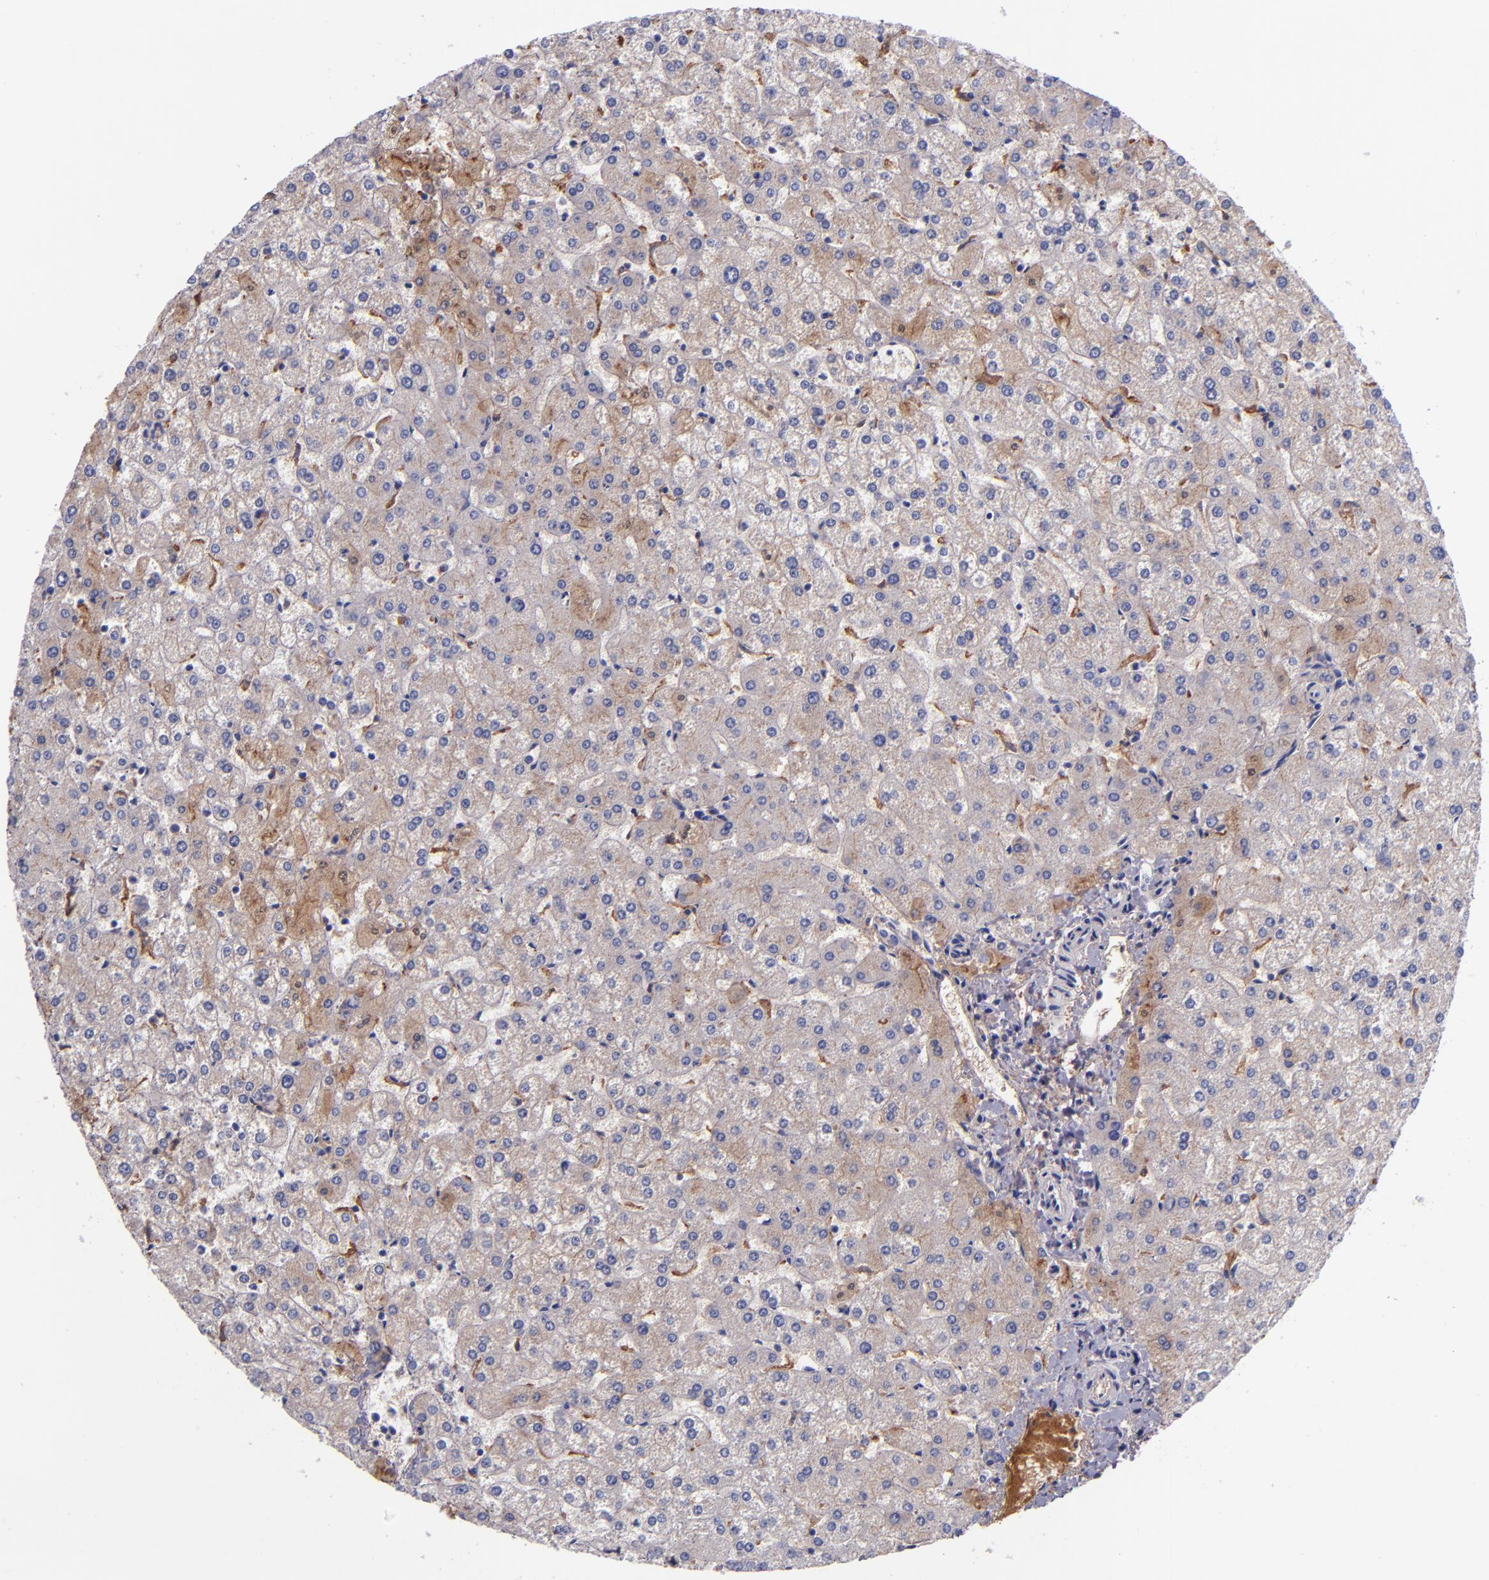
{"staining": {"intensity": "negative", "quantity": "none", "location": "none"}, "tissue": "liver", "cell_type": "Cholangiocytes", "image_type": "normal", "snomed": [{"axis": "morphology", "description": "Normal tissue, NOS"}, {"axis": "topography", "description": "Liver"}], "caption": "Immunohistochemistry of normal liver shows no expression in cholangiocytes.", "gene": "IVL", "patient": {"sex": "female", "age": 32}}